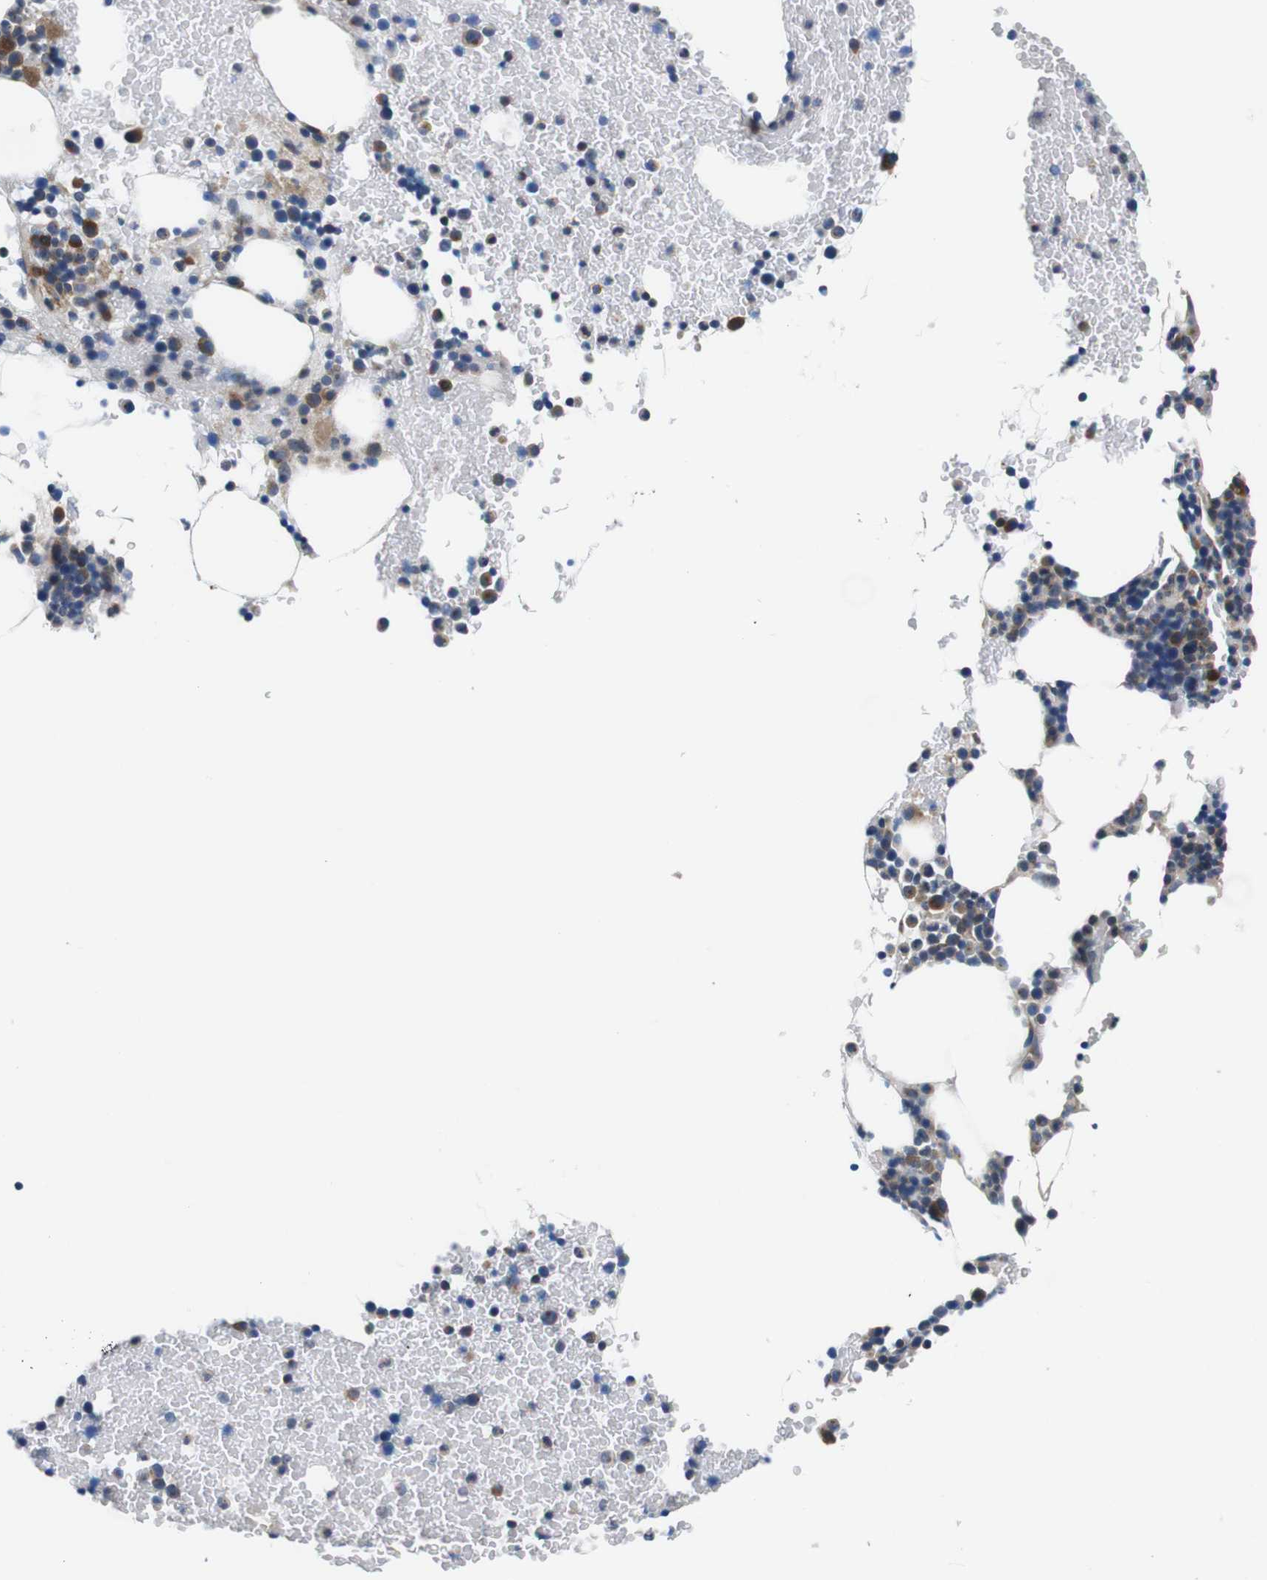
{"staining": {"intensity": "moderate", "quantity": "25%-75%", "location": "cytoplasmic/membranous"}, "tissue": "bone marrow", "cell_type": "Hematopoietic cells", "image_type": "normal", "snomed": [{"axis": "morphology", "description": "Normal tissue, NOS"}, {"axis": "morphology", "description": "Inflammation, NOS"}, {"axis": "topography", "description": "Bone marrow"}], "caption": "Protein analysis of unremarkable bone marrow reveals moderate cytoplasmic/membranous positivity in about 25%-75% of hematopoietic cells.", "gene": "JAK1", "patient": {"sex": "female", "age": 70}}